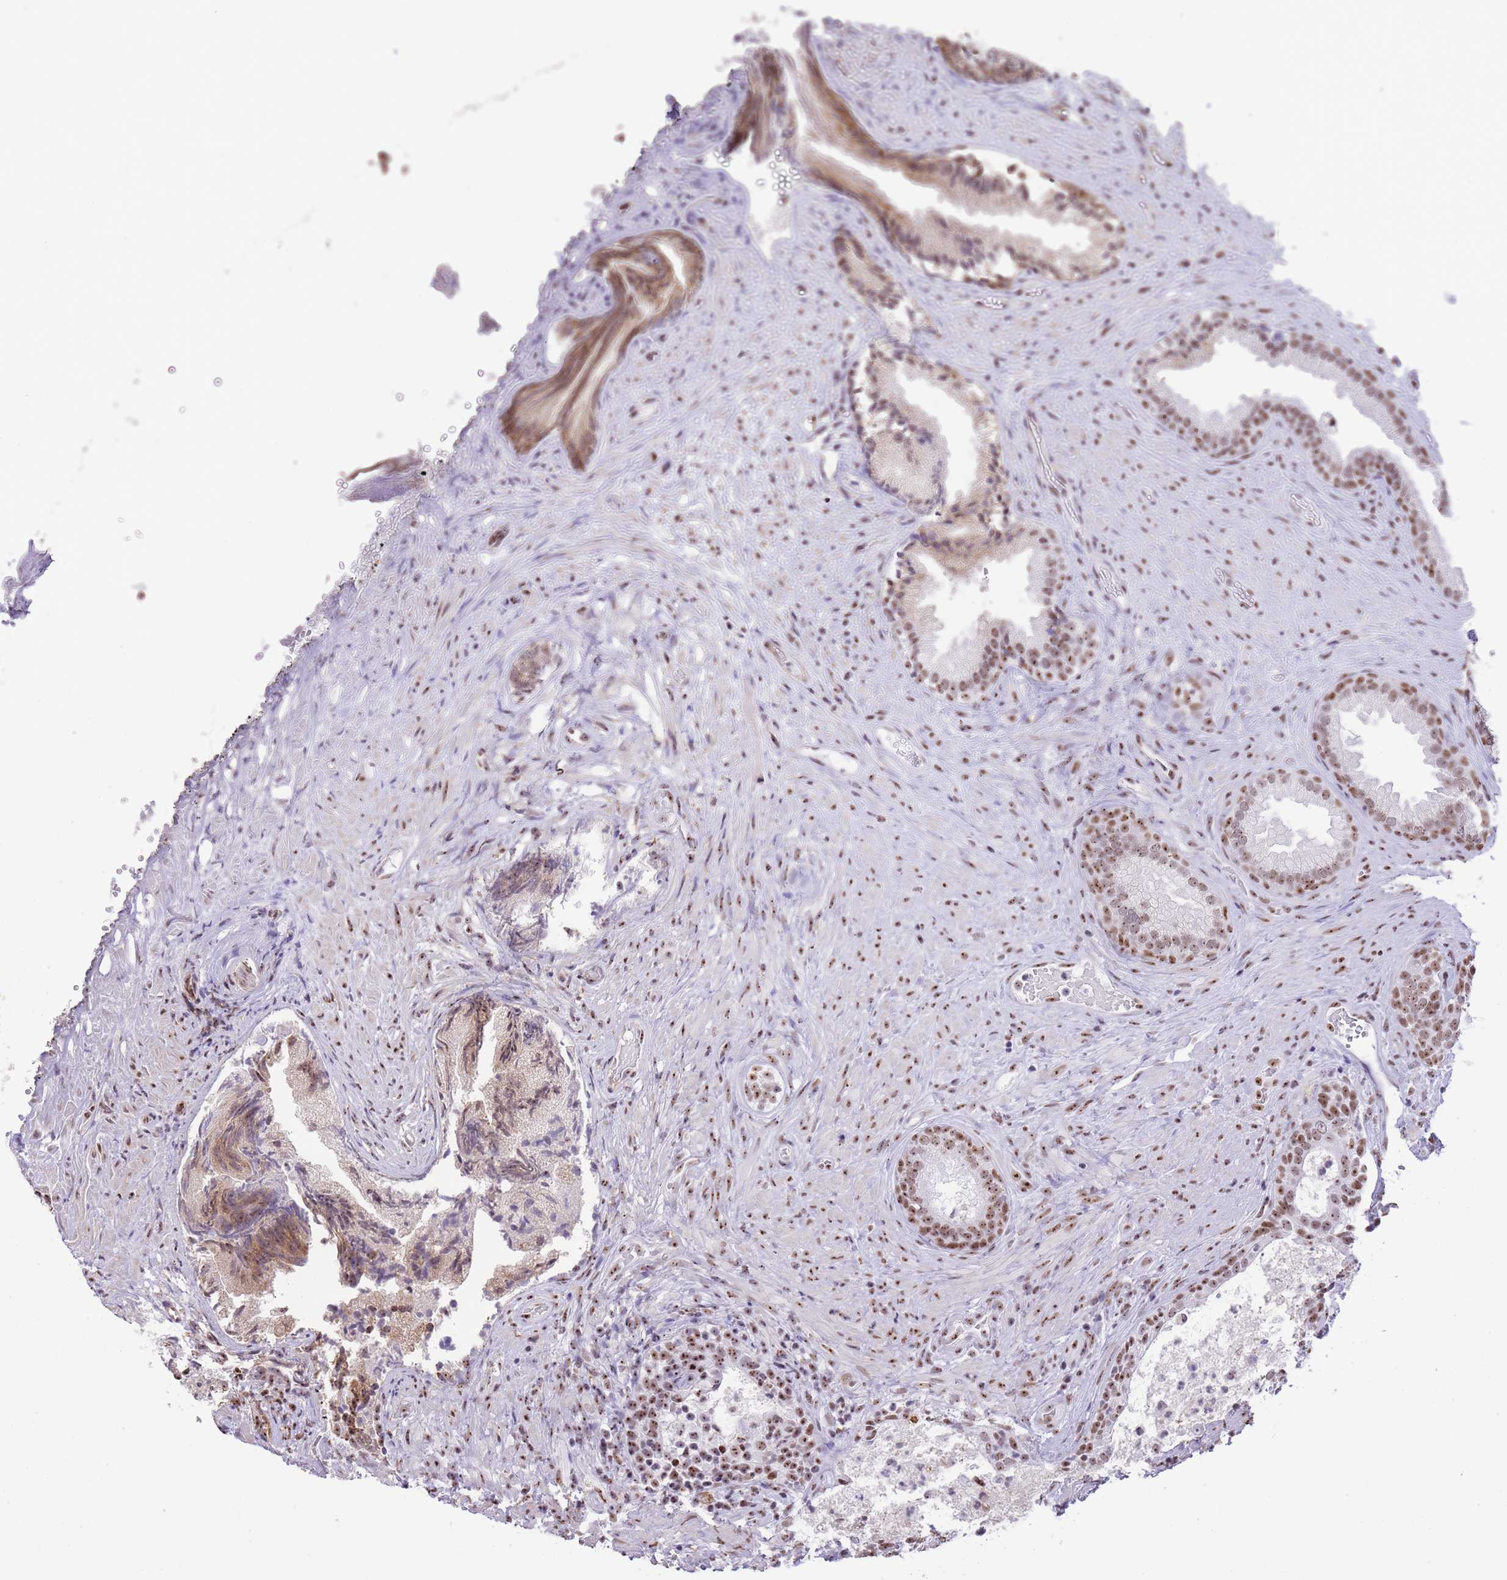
{"staining": {"intensity": "strong", "quantity": ">75%", "location": "nuclear"}, "tissue": "prostate", "cell_type": "Glandular cells", "image_type": "normal", "snomed": [{"axis": "morphology", "description": "Normal tissue, NOS"}, {"axis": "topography", "description": "Prostate"}], "caption": "A brown stain labels strong nuclear staining of a protein in glandular cells of normal human prostate. The protein of interest is shown in brown color, while the nuclei are stained blue.", "gene": "EVC2", "patient": {"sex": "male", "age": 76}}